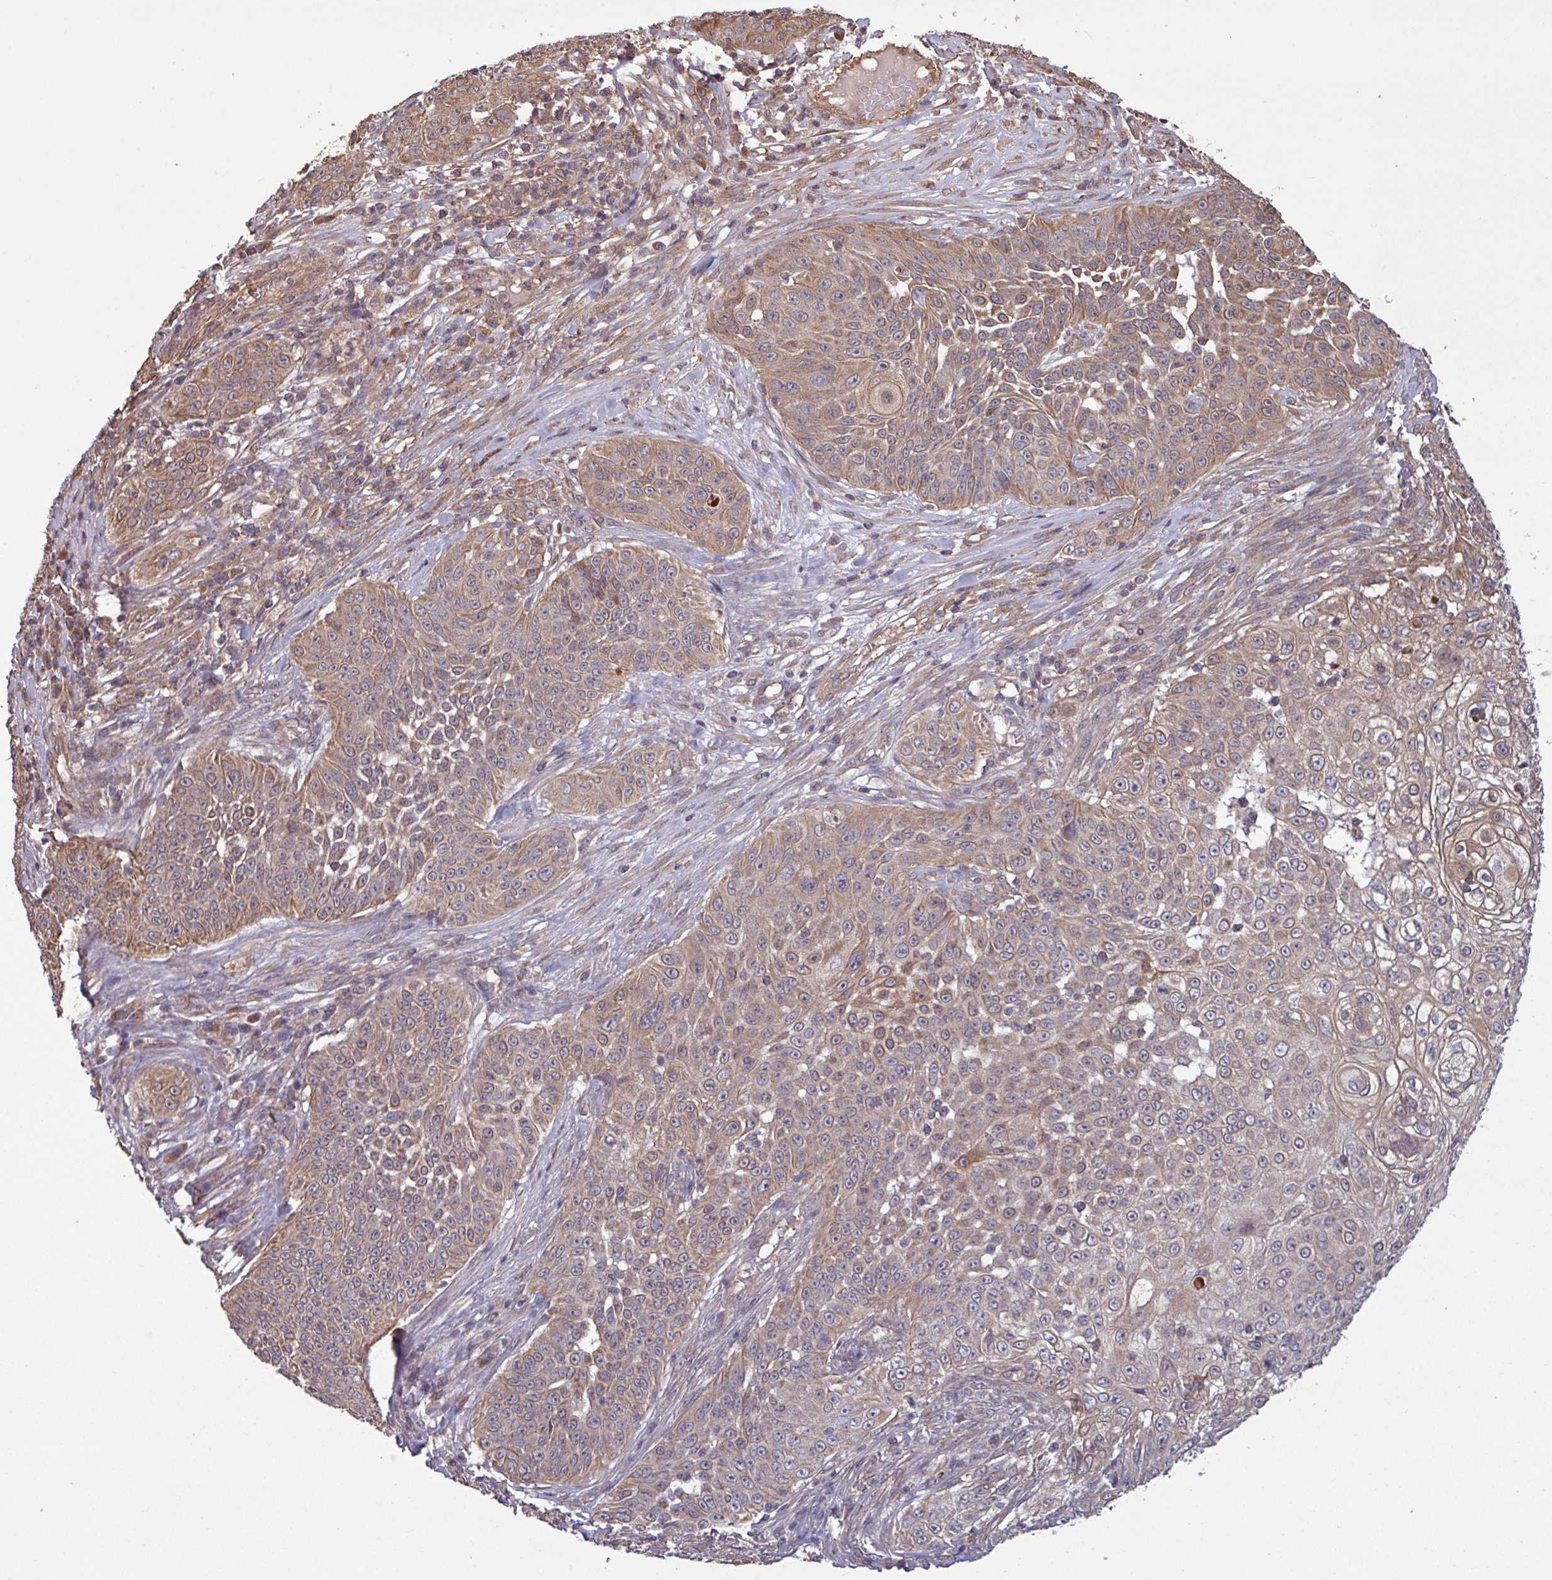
{"staining": {"intensity": "moderate", "quantity": "25%-75%", "location": "cytoplasmic/membranous"}, "tissue": "skin cancer", "cell_type": "Tumor cells", "image_type": "cancer", "snomed": [{"axis": "morphology", "description": "Squamous cell carcinoma, NOS"}, {"axis": "topography", "description": "Skin"}], "caption": "The image exhibits immunohistochemical staining of squamous cell carcinoma (skin). There is moderate cytoplasmic/membranous staining is present in approximately 25%-75% of tumor cells. (IHC, brightfield microscopy, high magnification).", "gene": "TRABD2A", "patient": {"sex": "male", "age": 24}}